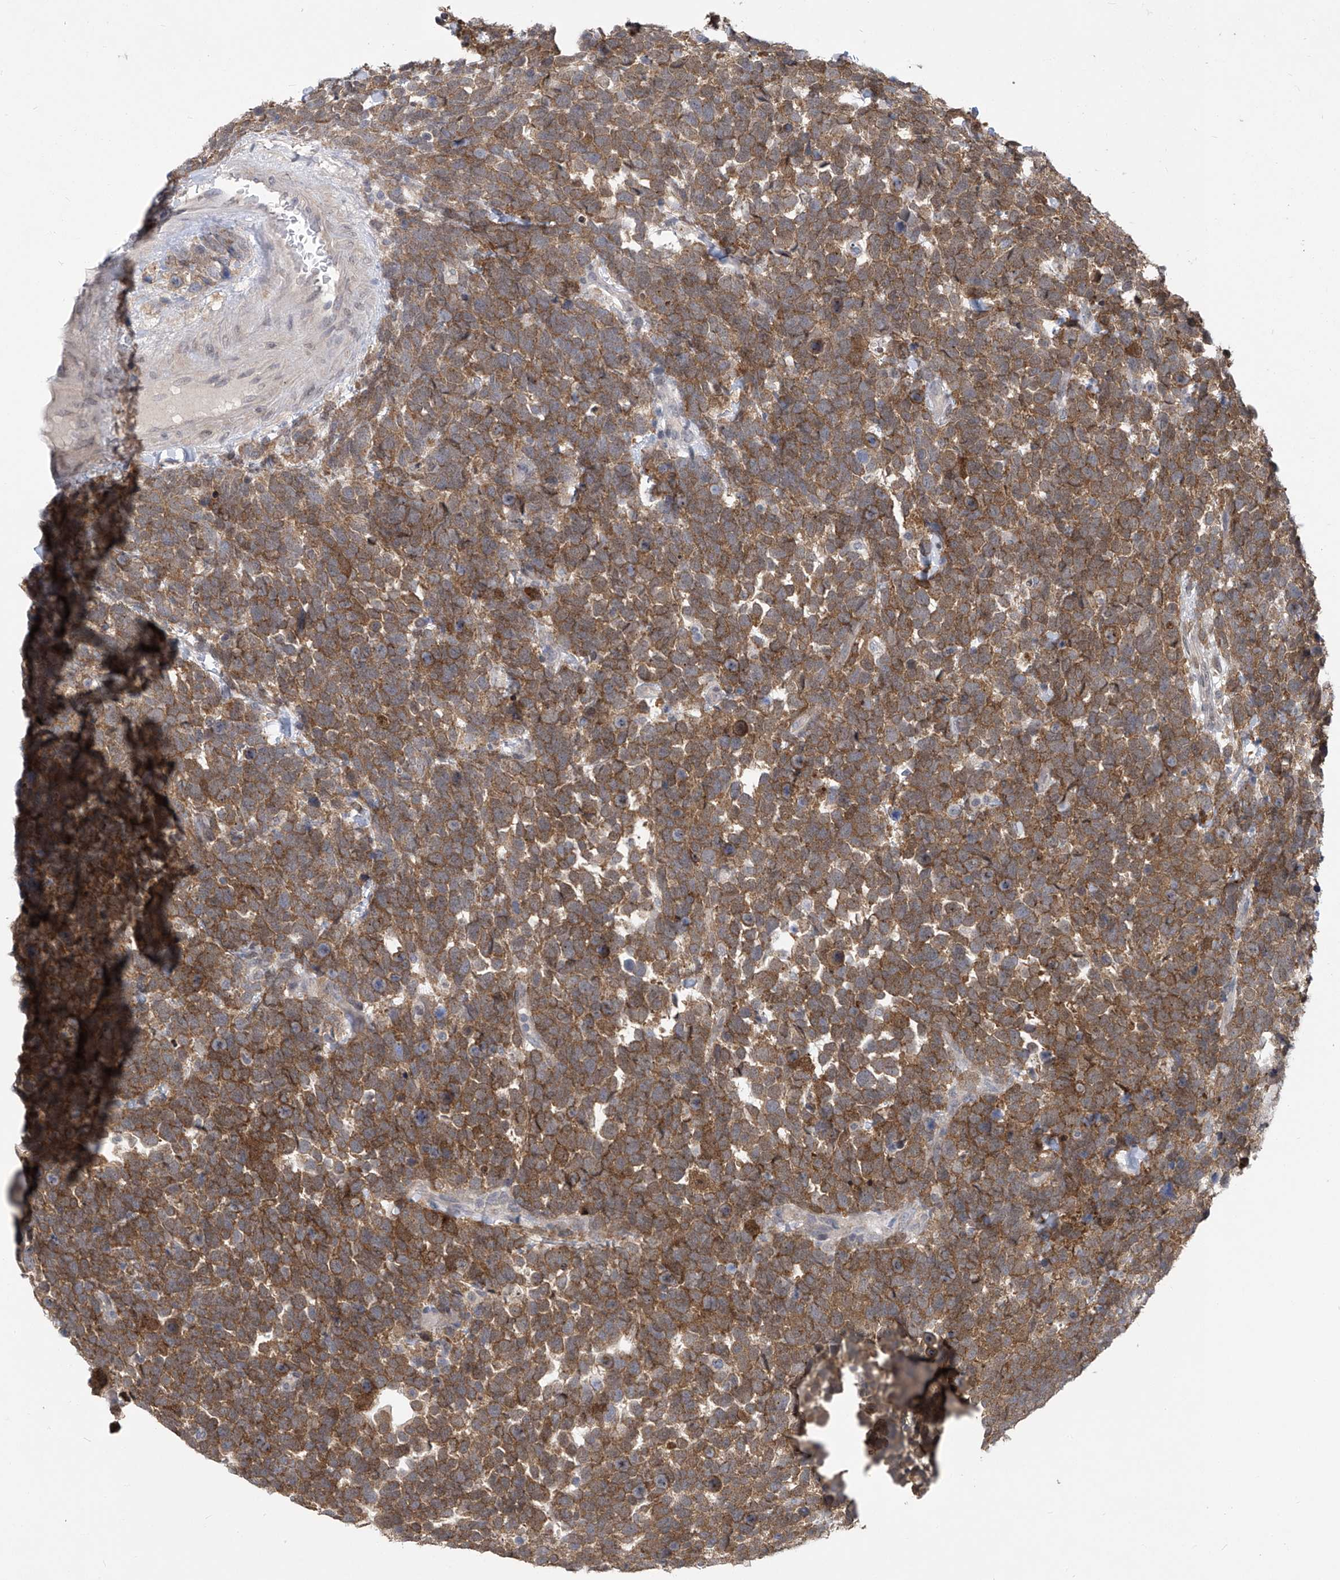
{"staining": {"intensity": "moderate", "quantity": ">75%", "location": "cytoplasmic/membranous"}, "tissue": "urothelial cancer", "cell_type": "Tumor cells", "image_type": "cancer", "snomed": [{"axis": "morphology", "description": "Urothelial carcinoma, High grade"}, {"axis": "topography", "description": "Urinary bladder"}], "caption": "A micrograph of urothelial carcinoma (high-grade) stained for a protein demonstrates moderate cytoplasmic/membranous brown staining in tumor cells.", "gene": "CETN2", "patient": {"sex": "female", "age": 82}}